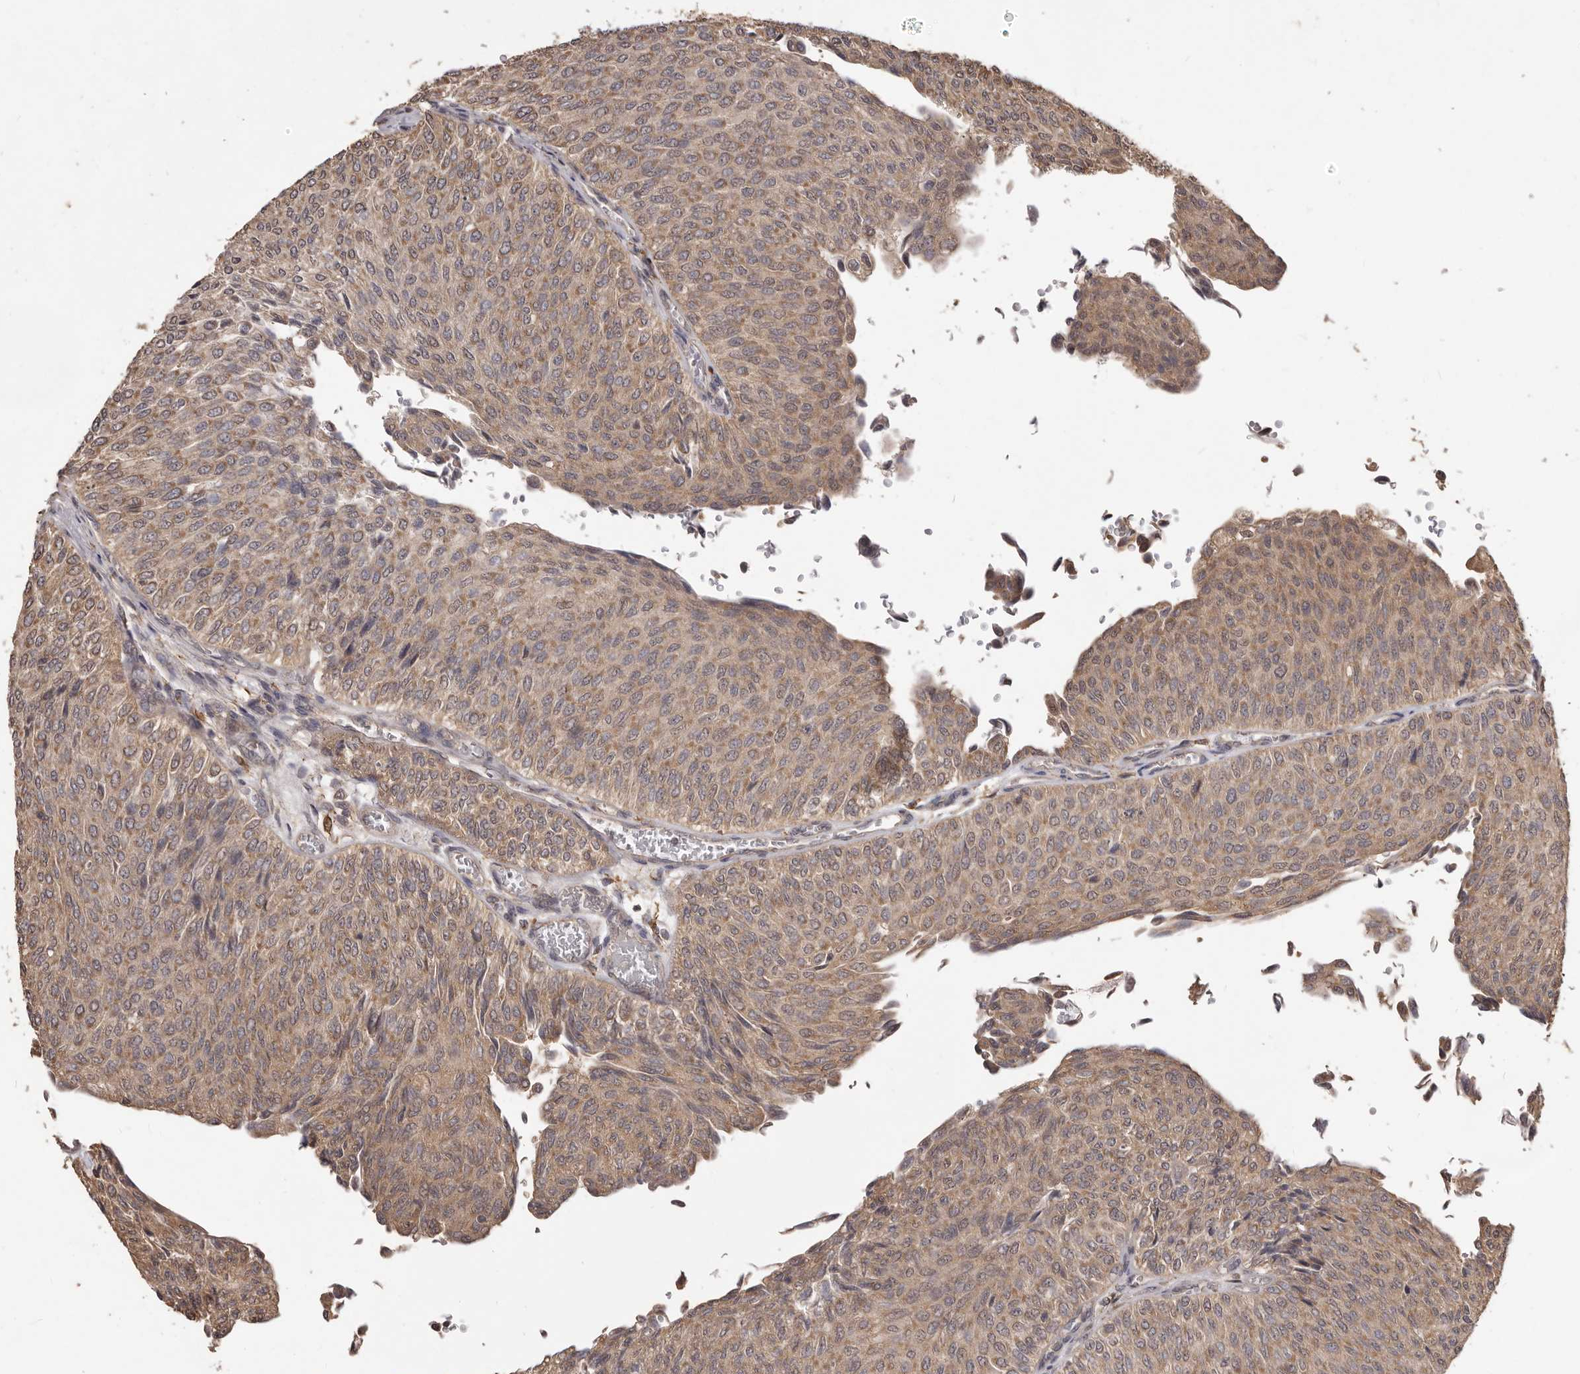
{"staining": {"intensity": "weak", "quantity": ">75%", "location": "cytoplasmic/membranous"}, "tissue": "urothelial cancer", "cell_type": "Tumor cells", "image_type": "cancer", "snomed": [{"axis": "morphology", "description": "Urothelial carcinoma, Low grade"}, {"axis": "topography", "description": "Urinary bladder"}], "caption": "Urothelial cancer tissue displays weak cytoplasmic/membranous expression in approximately >75% of tumor cells (Brightfield microscopy of DAB IHC at high magnification).", "gene": "MTO1", "patient": {"sex": "male", "age": 78}}